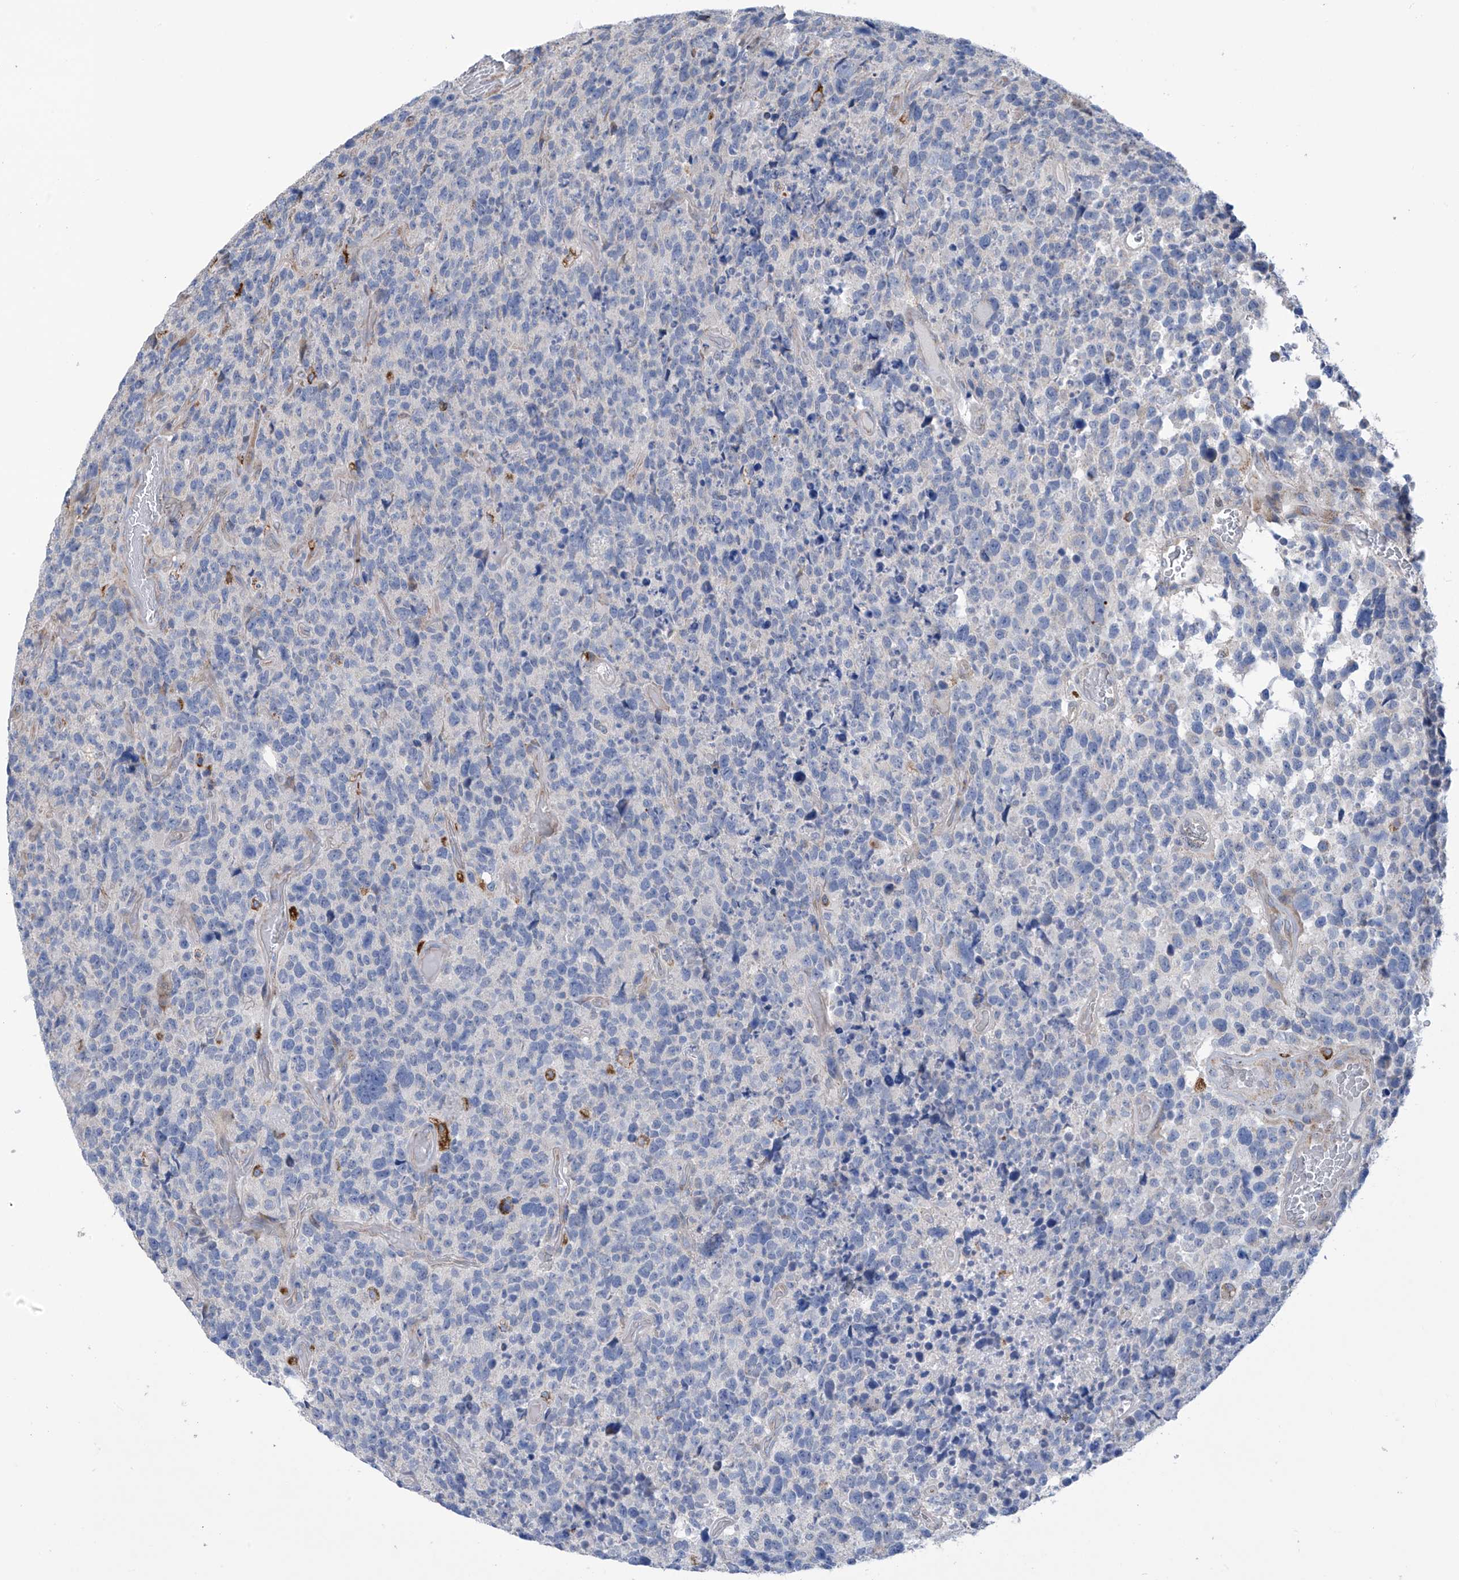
{"staining": {"intensity": "negative", "quantity": "none", "location": "none"}, "tissue": "glioma", "cell_type": "Tumor cells", "image_type": "cancer", "snomed": [{"axis": "morphology", "description": "Glioma, malignant, High grade"}, {"axis": "topography", "description": "Brain"}], "caption": "A high-resolution micrograph shows IHC staining of glioma, which reveals no significant staining in tumor cells.", "gene": "EIF5B", "patient": {"sex": "male", "age": 69}}